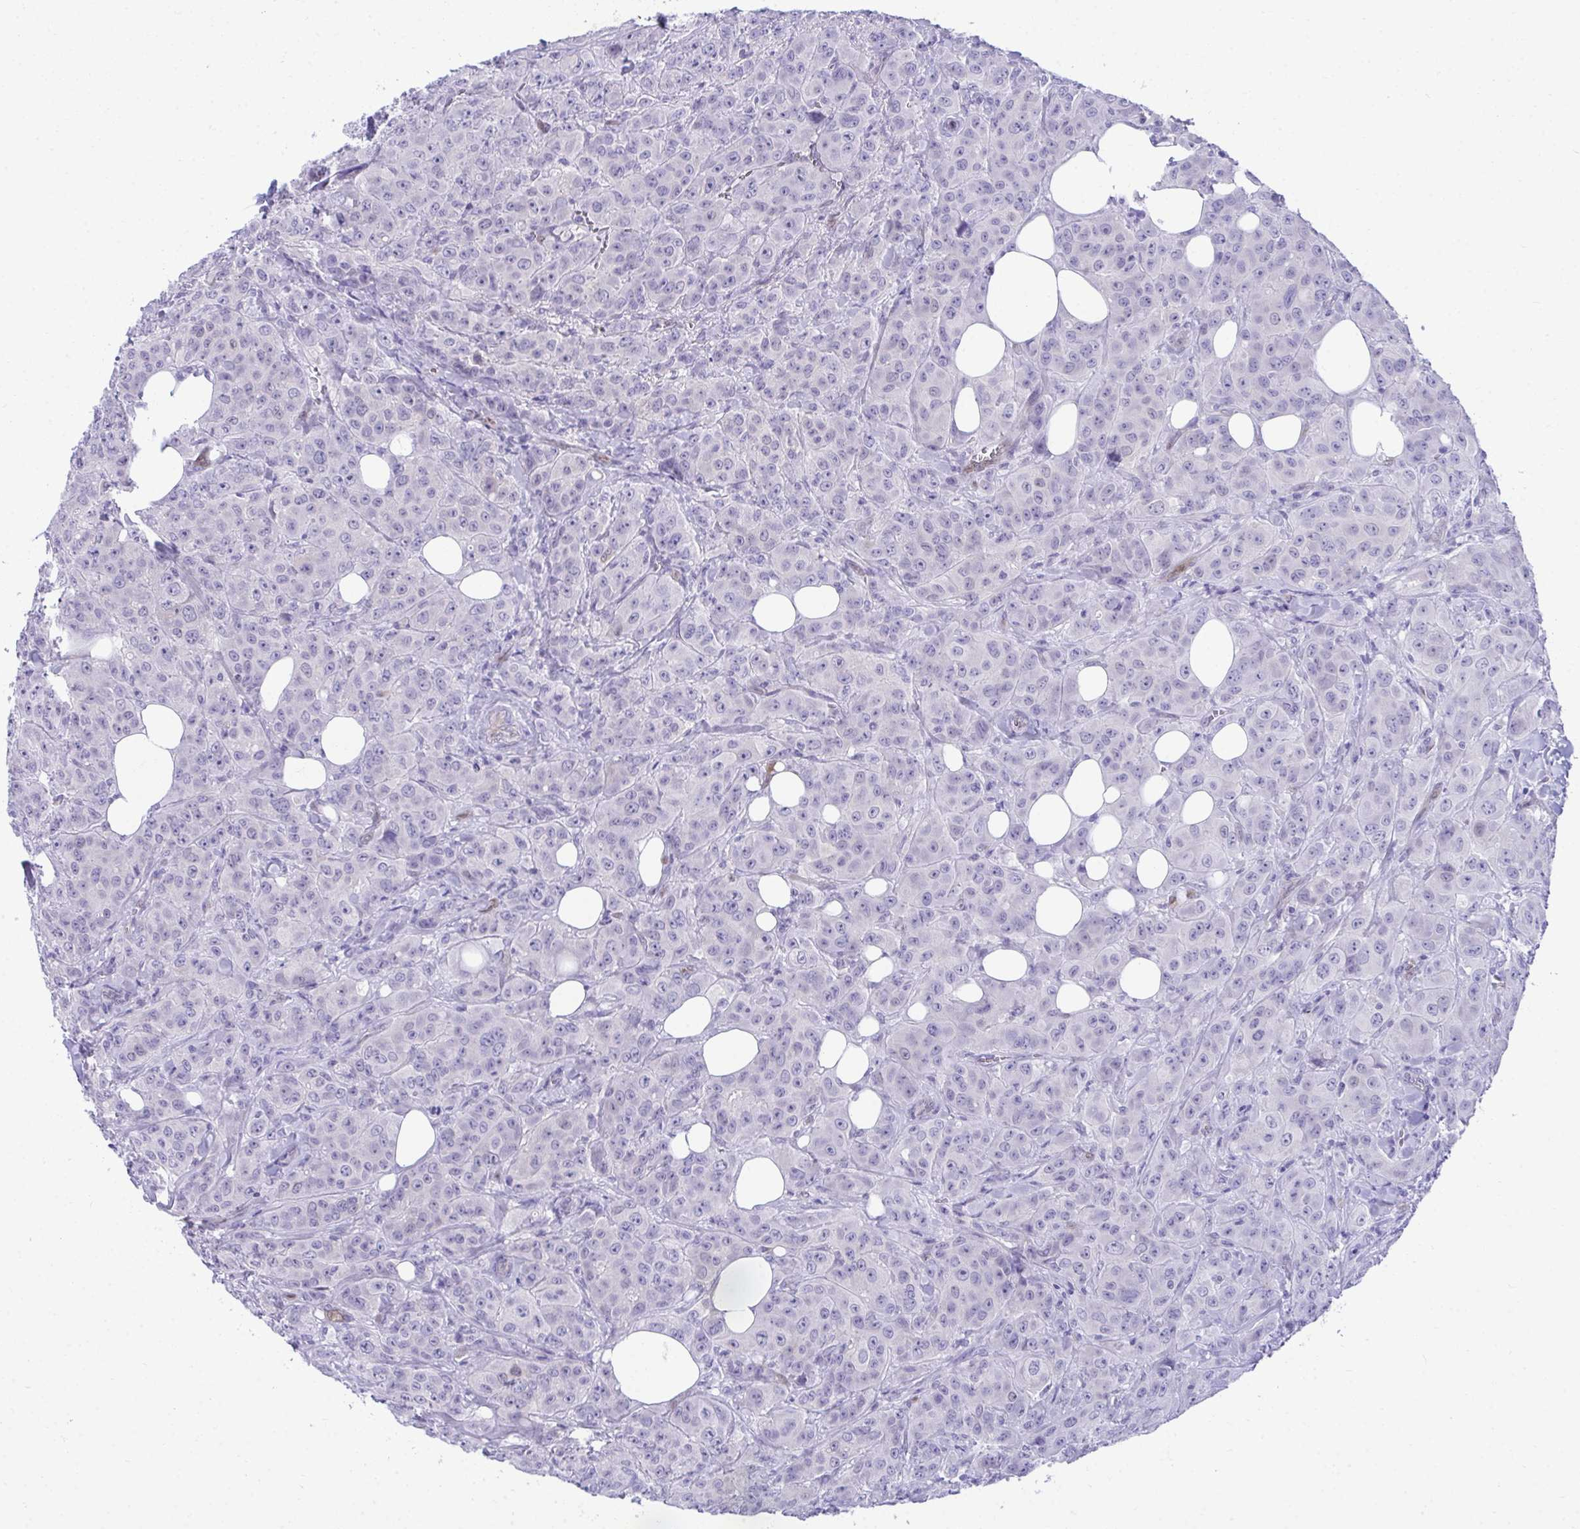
{"staining": {"intensity": "negative", "quantity": "none", "location": "none"}, "tissue": "breast cancer", "cell_type": "Tumor cells", "image_type": "cancer", "snomed": [{"axis": "morphology", "description": "Normal tissue, NOS"}, {"axis": "morphology", "description": "Duct carcinoma"}, {"axis": "topography", "description": "Breast"}], "caption": "Immunohistochemical staining of human breast cancer demonstrates no significant positivity in tumor cells.", "gene": "PGM2L1", "patient": {"sex": "female", "age": 43}}